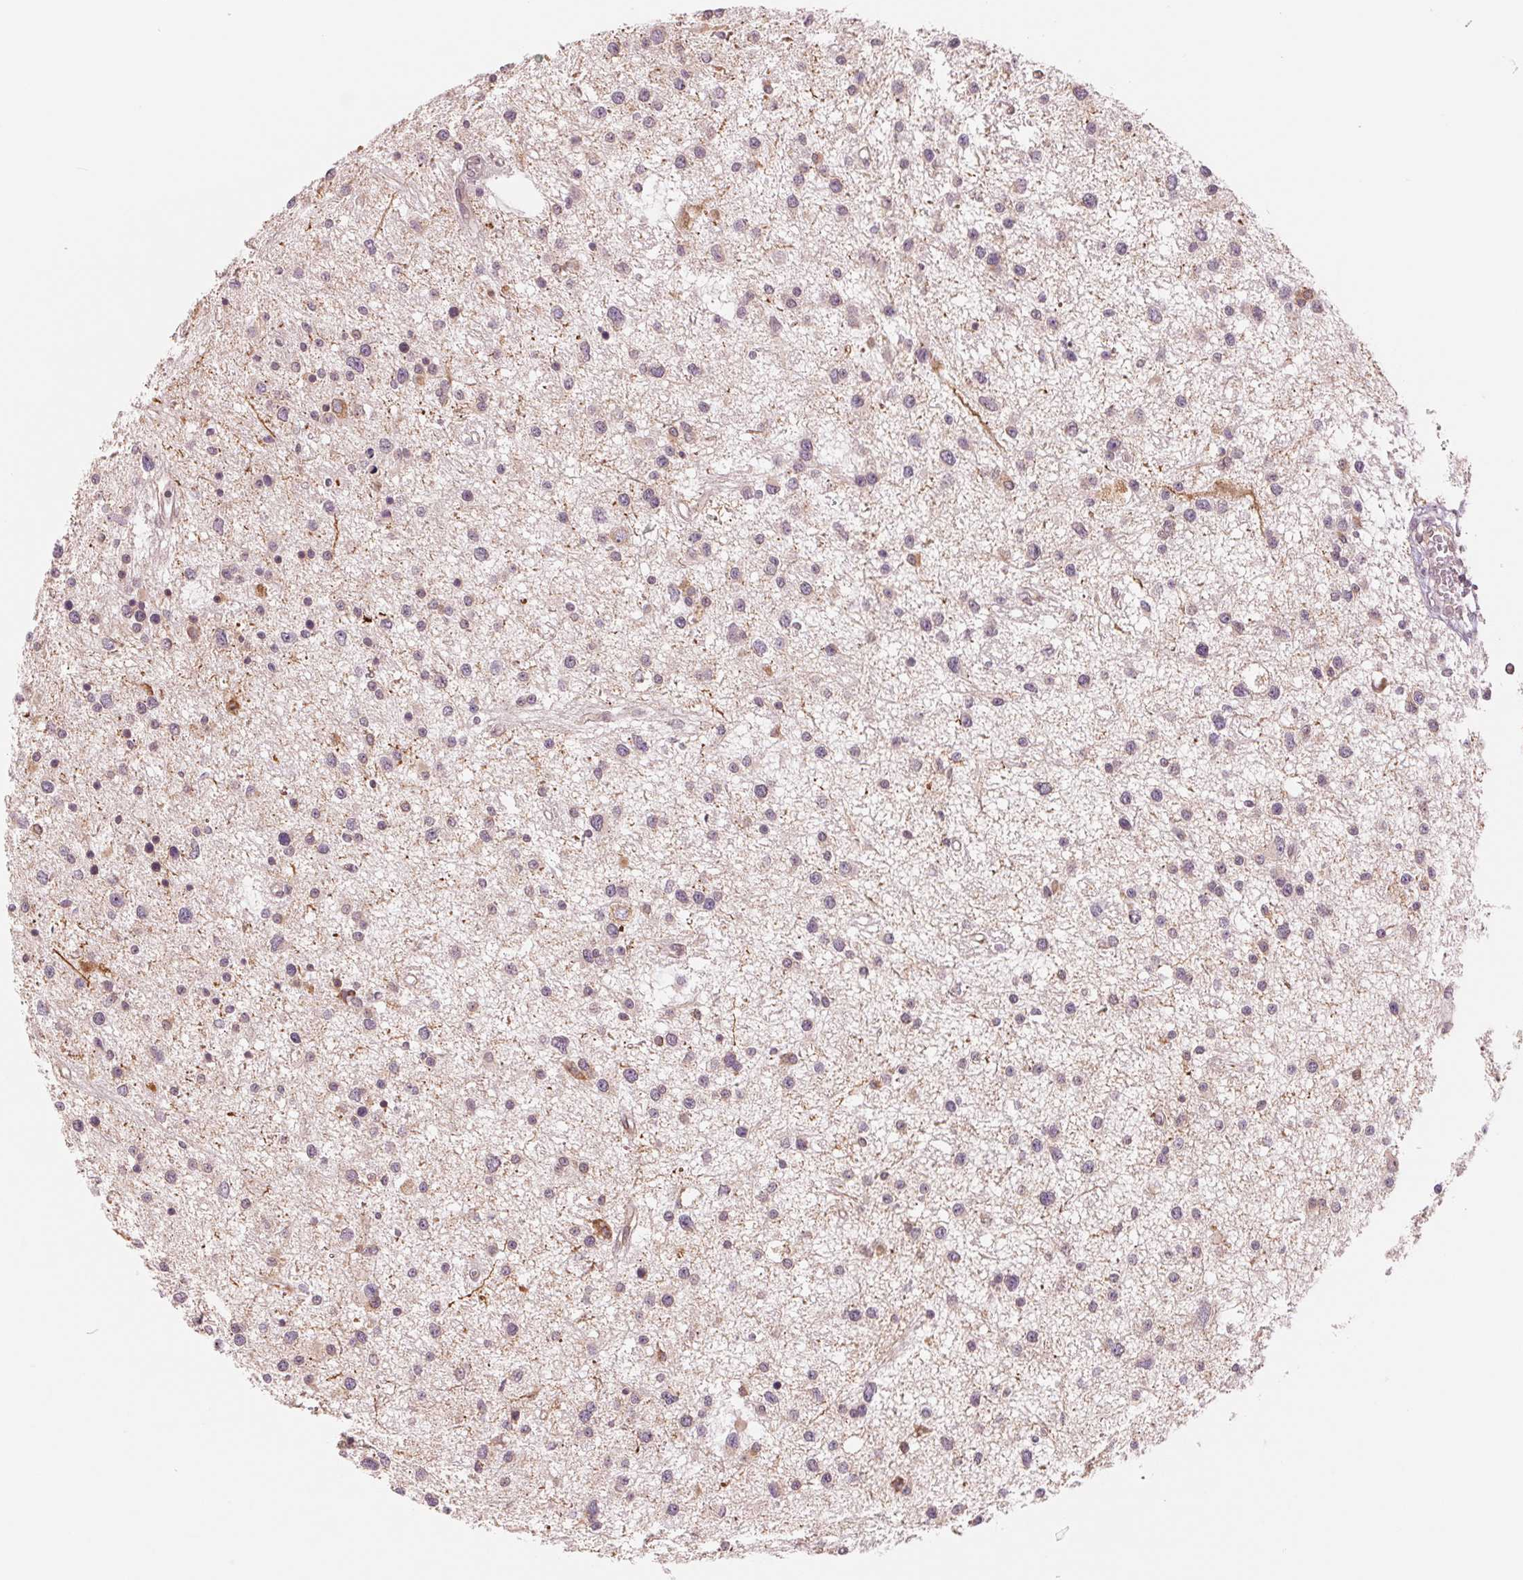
{"staining": {"intensity": "weak", "quantity": "25%-75%", "location": "cytoplasmic/membranous"}, "tissue": "glioma", "cell_type": "Tumor cells", "image_type": "cancer", "snomed": [{"axis": "morphology", "description": "Glioma, malignant, High grade"}, {"axis": "topography", "description": "Brain"}], "caption": "Immunohistochemical staining of malignant glioma (high-grade) reveals low levels of weak cytoplasmic/membranous protein positivity in approximately 25%-75% of tumor cells.", "gene": "TECR", "patient": {"sex": "male", "age": 54}}